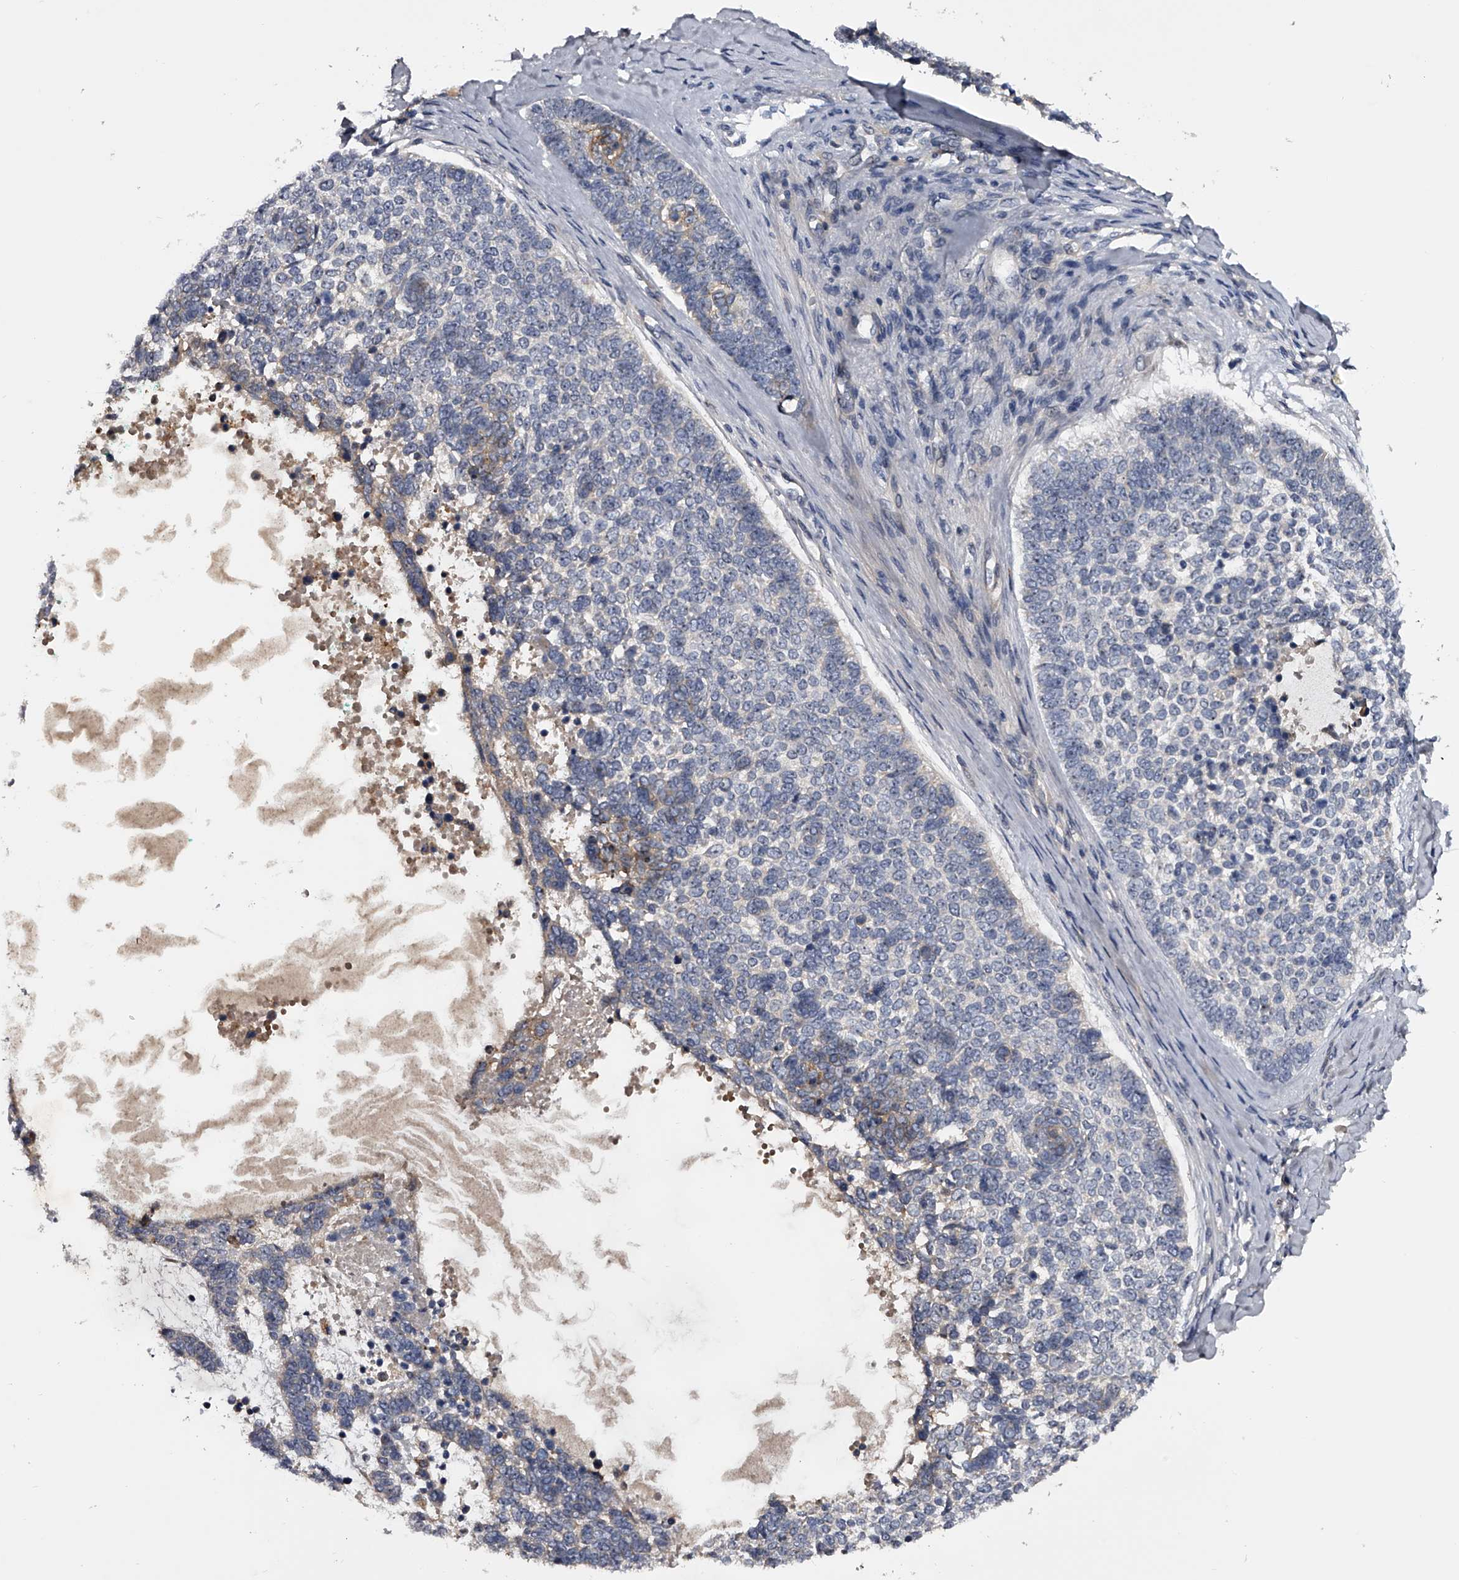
{"staining": {"intensity": "negative", "quantity": "none", "location": "none"}, "tissue": "skin cancer", "cell_type": "Tumor cells", "image_type": "cancer", "snomed": [{"axis": "morphology", "description": "Basal cell carcinoma"}, {"axis": "topography", "description": "Skin"}], "caption": "Micrograph shows no protein expression in tumor cells of skin cancer tissue.", "gene": "MDN1", "patient": {"sex": "female", "age": 81}}